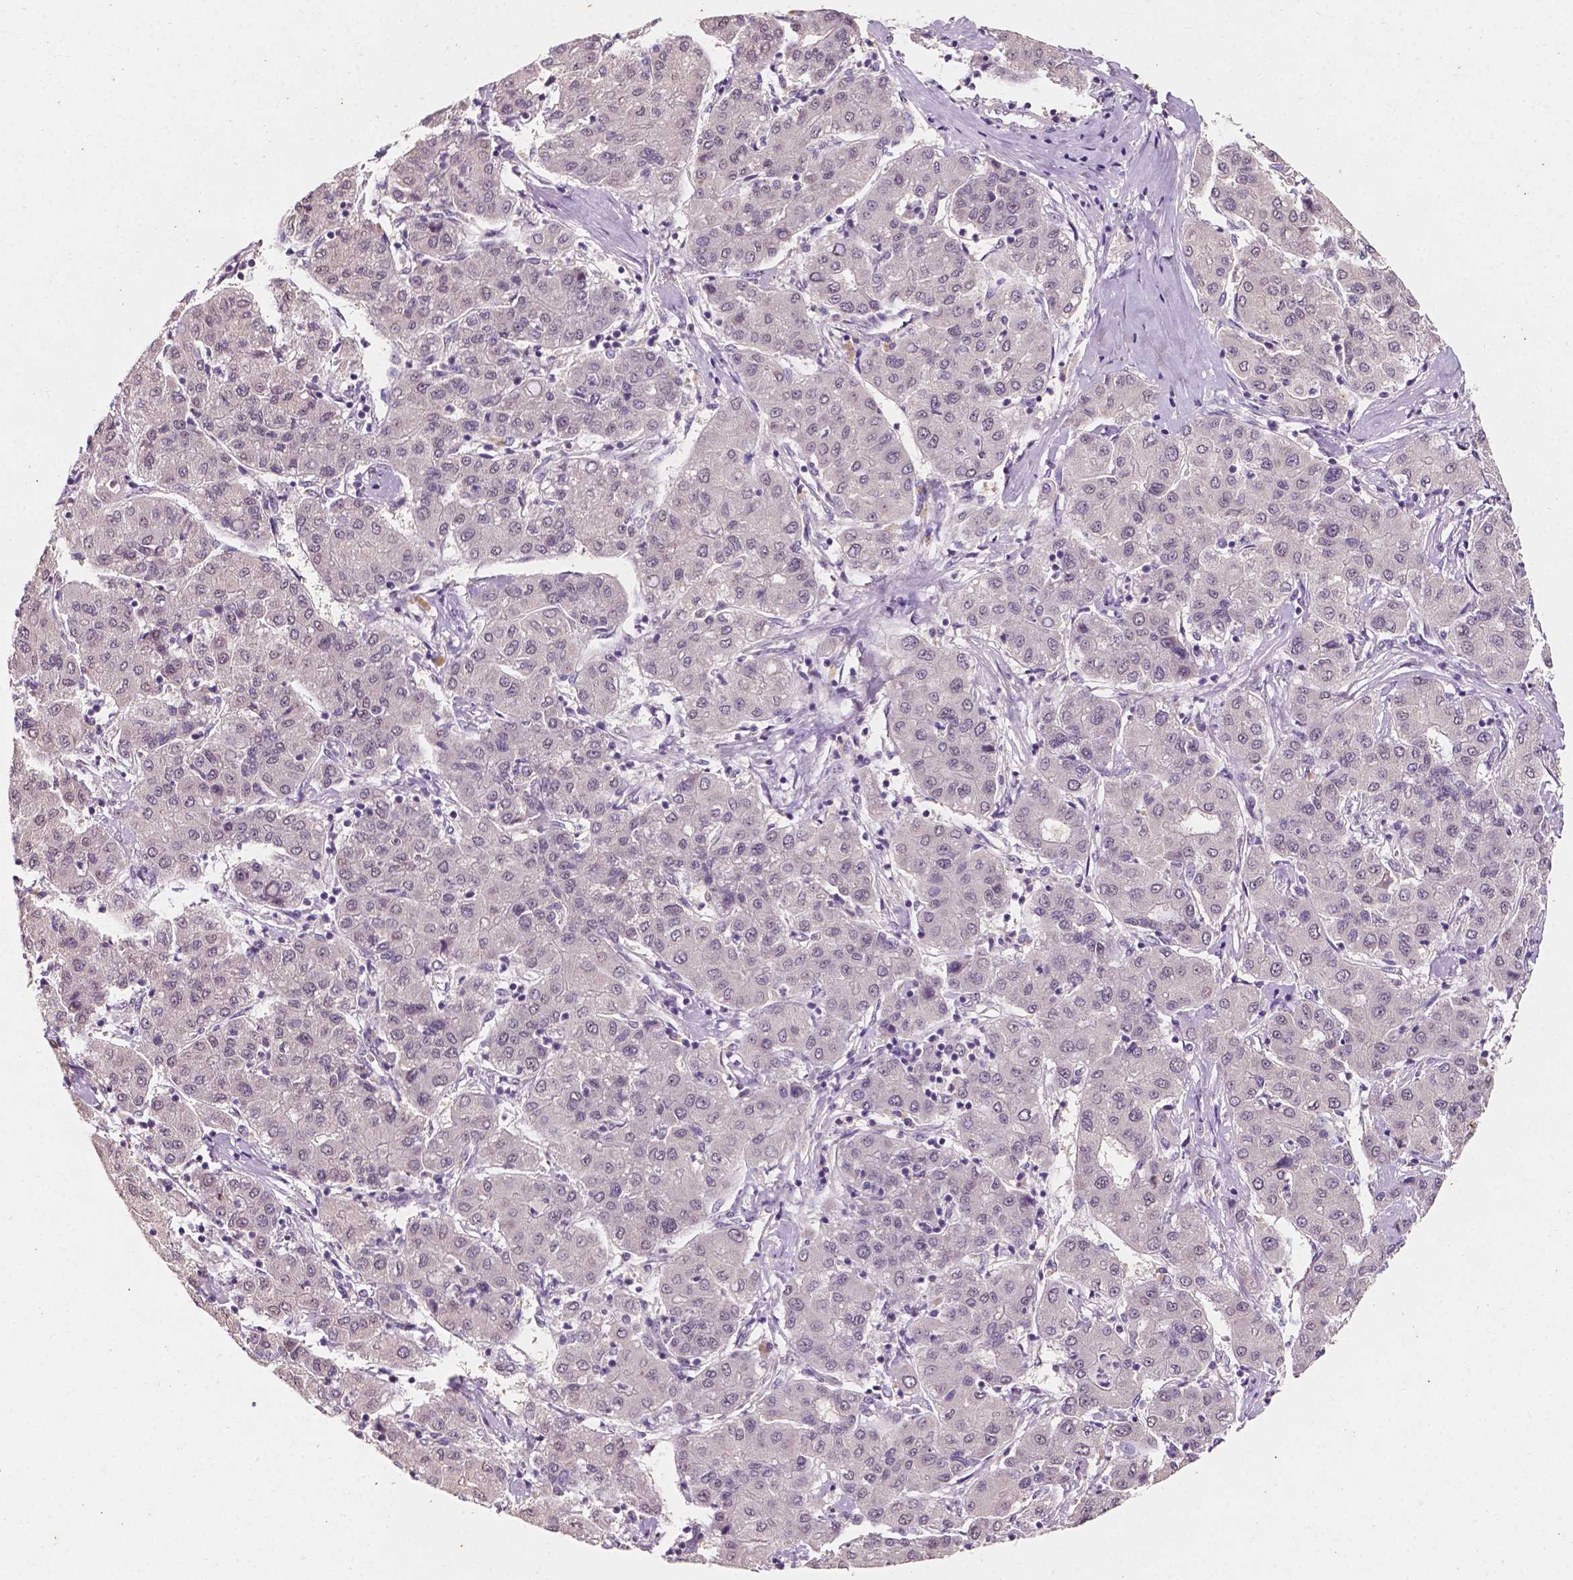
{"staining": {"intensity": "negative", "quantity": "none", "location": "none"}, "tissue": "liver cancer", "cell_type": "Tumor cells", "image_type": "cancer", "snomed": [{"axis": "morphology", "description": "Carcinoma, Hepatocellular, NOS"}, {"axis": "topography", "description": "Liver"}], "caption": "Liver hepatocellular carcinoma was stained to show a protein in brown. There is no significant staining in tumor cells. (DAB (3,3'-diaminobenzidine) immunohistochemistry (IHC) visualized using brightfield microscopy, high magnification).", "gene": "TAL1", "patient": {"sex": "male", "age": 65}}